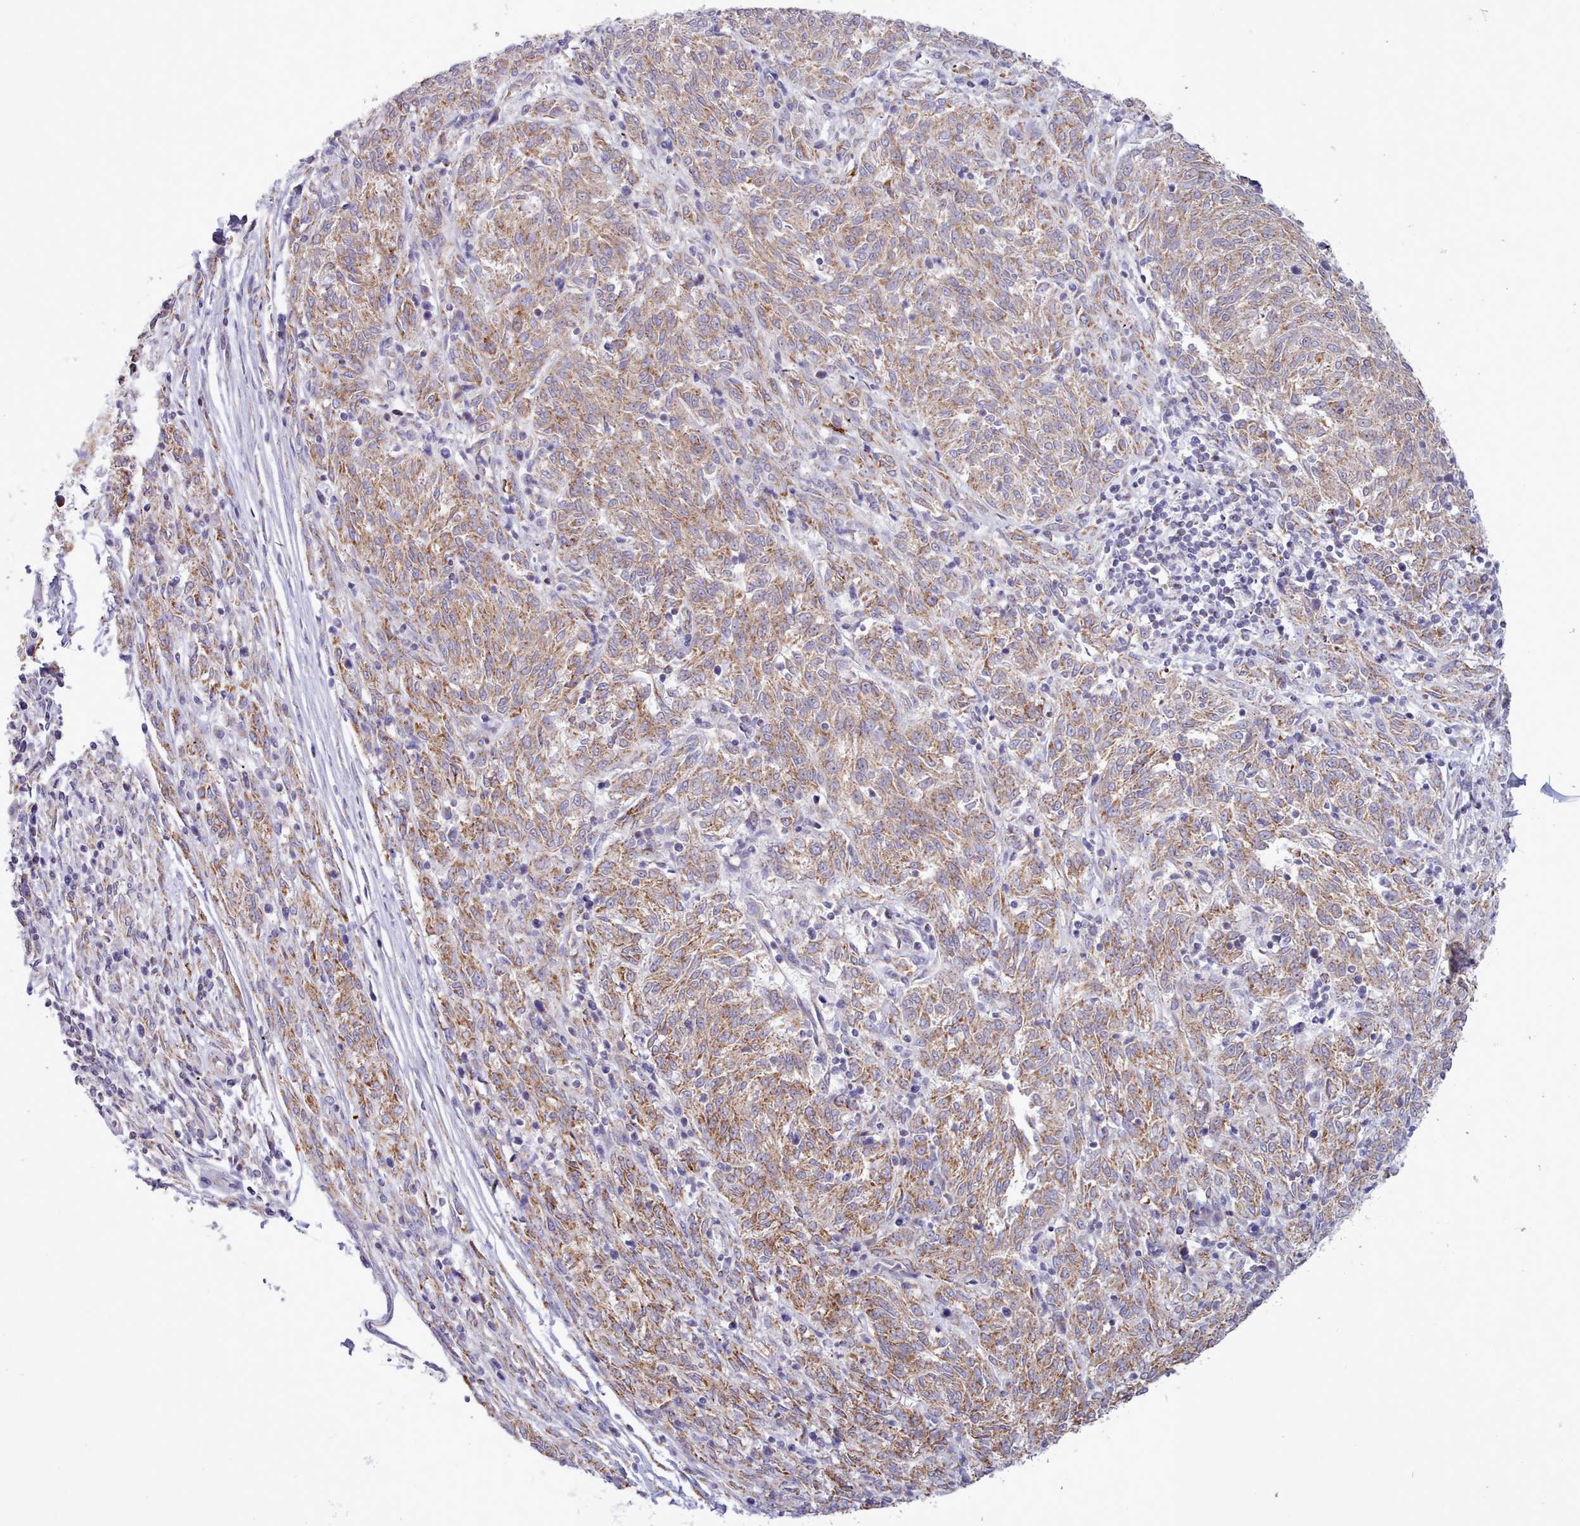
{"staining": {"intensity": "moderate", "quantity": ">75%", "location": "cytoplasmic/membranous"}, "tissue": "melanoma", "cell_type": "Tumor cells", "image_type": "cancer", "snomed": [{"axis": "morphology", "description": "Malignant melanoma, NOS"}, {"axis": "topography", "description": "Skin"}], "caption": "Protein staining of malignant melanoma tissue shows moderate cytoplasmic/membranous expression in about >75% of tumor cells. Using DAB (3,3'-diaminobenzidine) (brown) and hematoxylin (blue) stains, captured at high magnification using brightfield microscopy.", "gene": "MRPL21", "patient": {"sex": "female", "age": 72}}